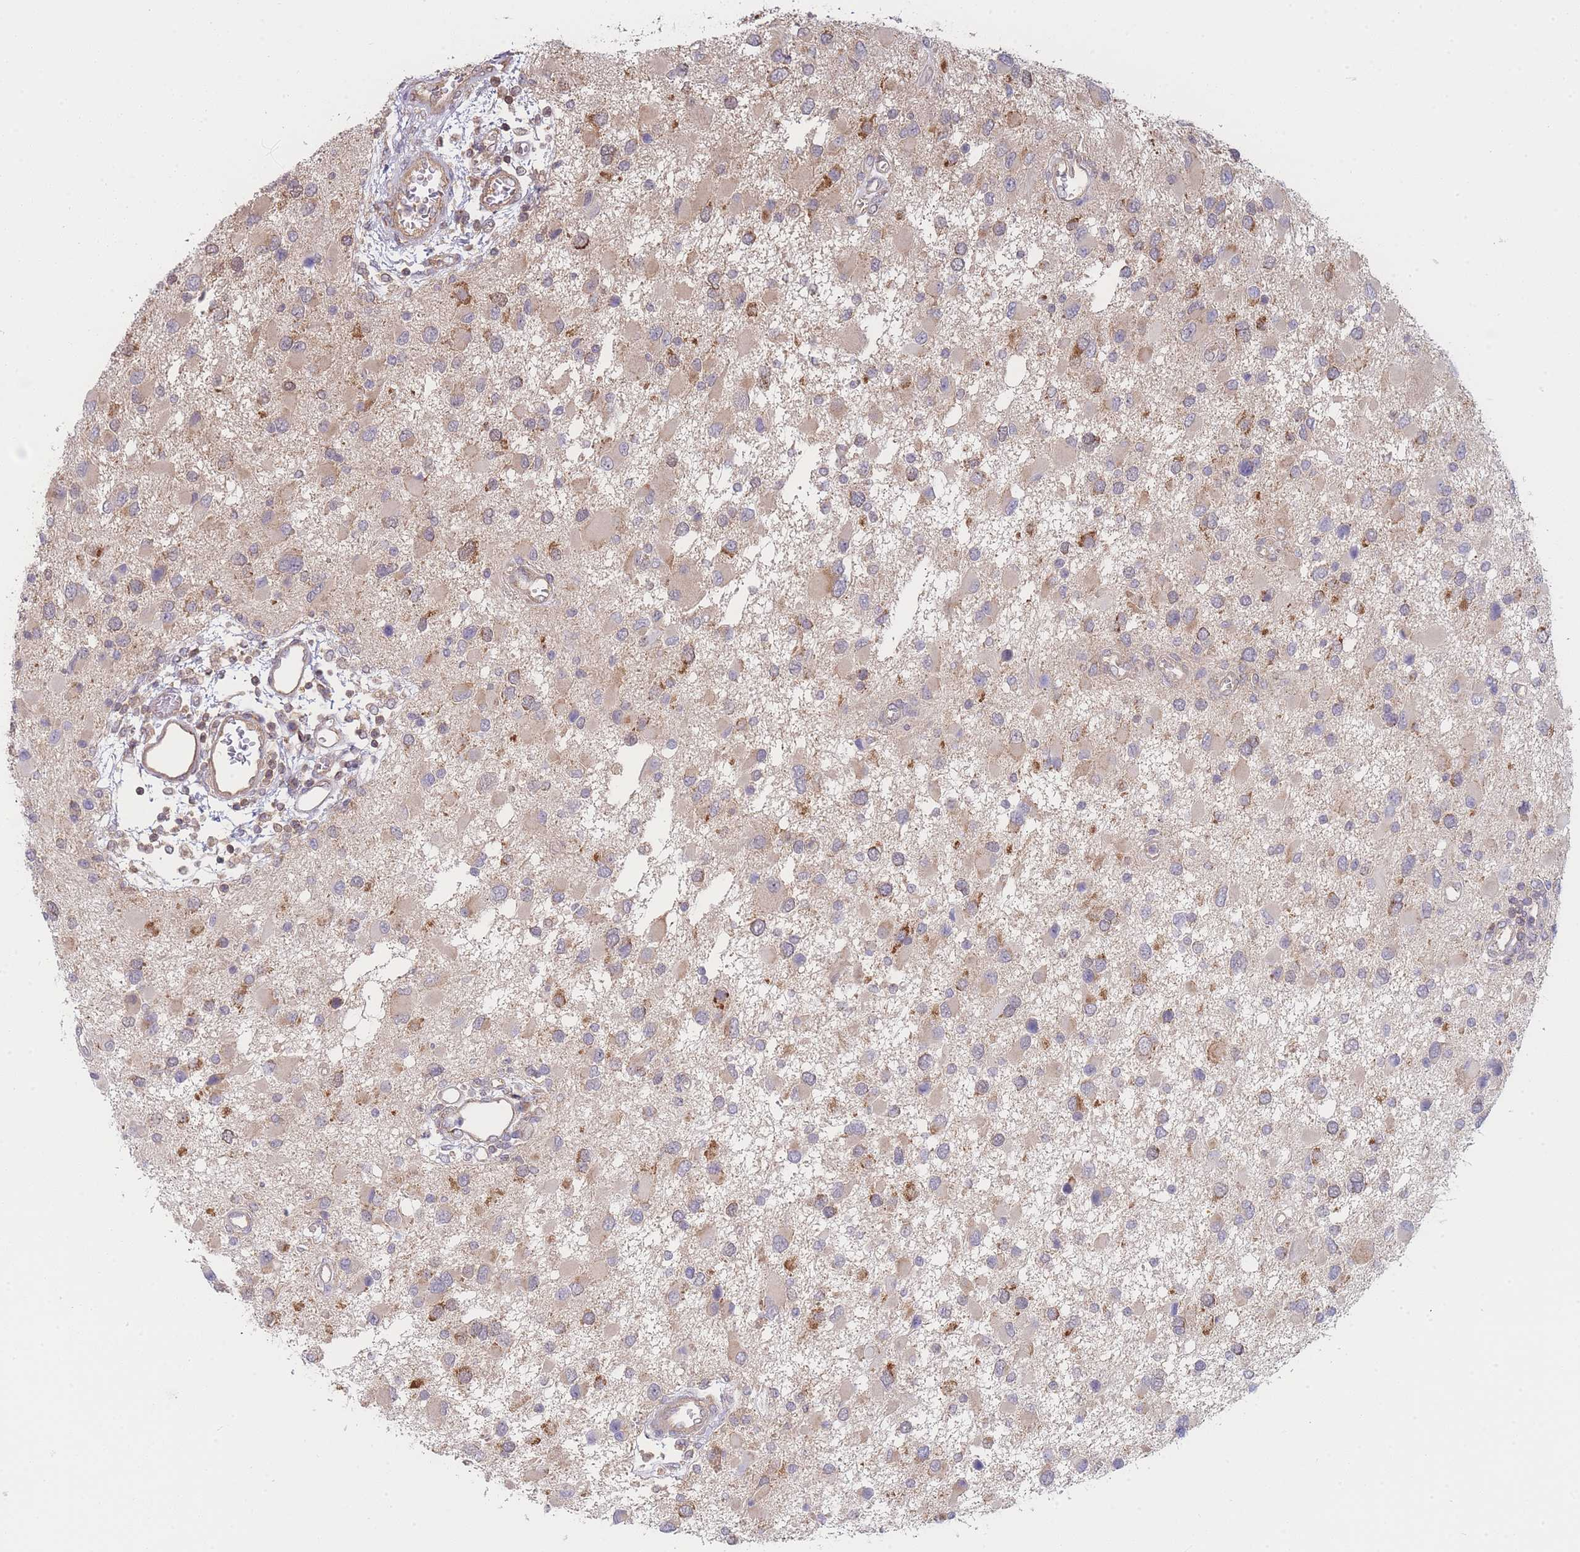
{"staining": {"intensity": "moderate", "quantity": "25%-75%", "location": "cytoplasmic/membranous"}, "tissue": "glioma", "cell_type": "Tumor cells", "image_type": "cancer", "snomed": [{"axis": "morphology", "description": "Glioma, malignant, High grade"}, {"axis": "topography", "description": "Brain"}], "caption": "Immunohistochemical staining of malignant glioma (high-grade) reveals medium levels of moderate cytoplasmic/membranous protein expression in about 25%-75% of tumor cells.", "gene": "MRPS18B", "patient": {"sex": "male", "age": 53}}